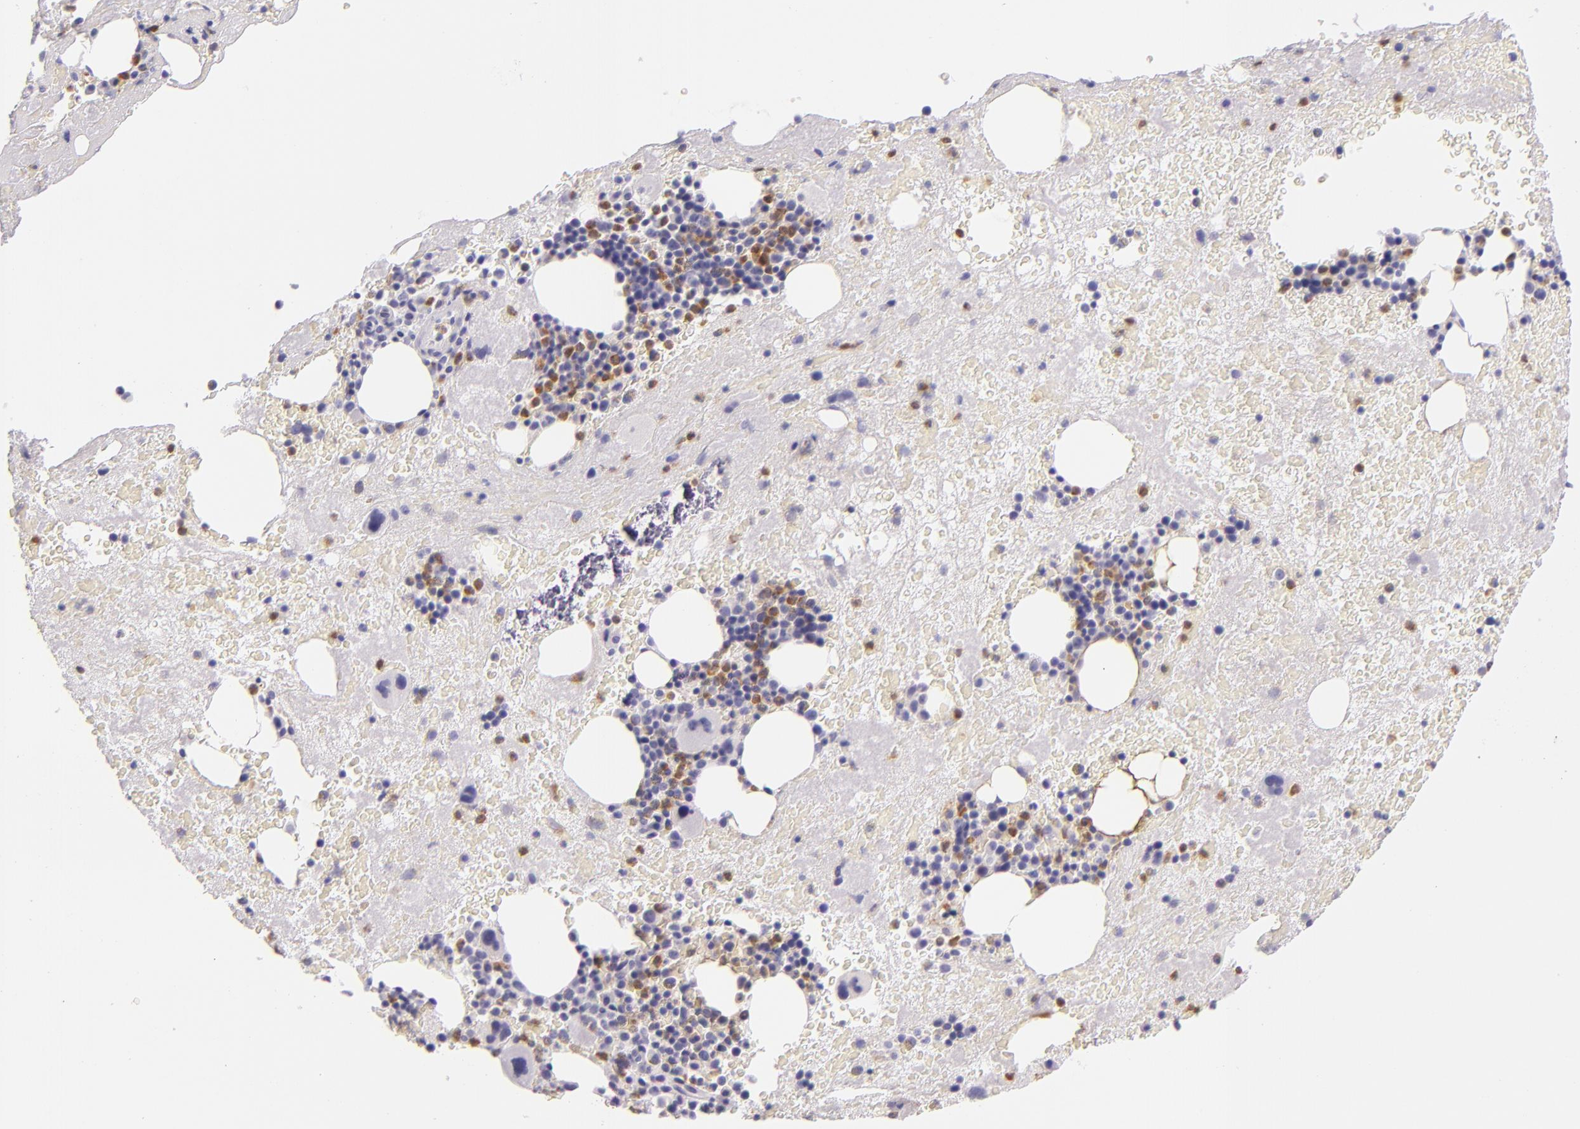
{"staining": {"intensity": "moderate", "quantity": "<25%", "location": "cytoplasmic/membranous"}, "tissue": "bone marrow", "cell_type": "Hematopoietic cells", "image_type": "normal", "snomed": [{"axis": "morphology", "description": "Normal tissue, NOS"}, {"axis": "topography", "description": "Bone marrow"}], "caption": "Bone marrow stained with immunohistochemistry shows moderate cytoplasmic/membranous positivity in about <25% of hematopoietic cells.", "gene": "CEACAM1", "patient": {"sex": "male", "age": 76}}